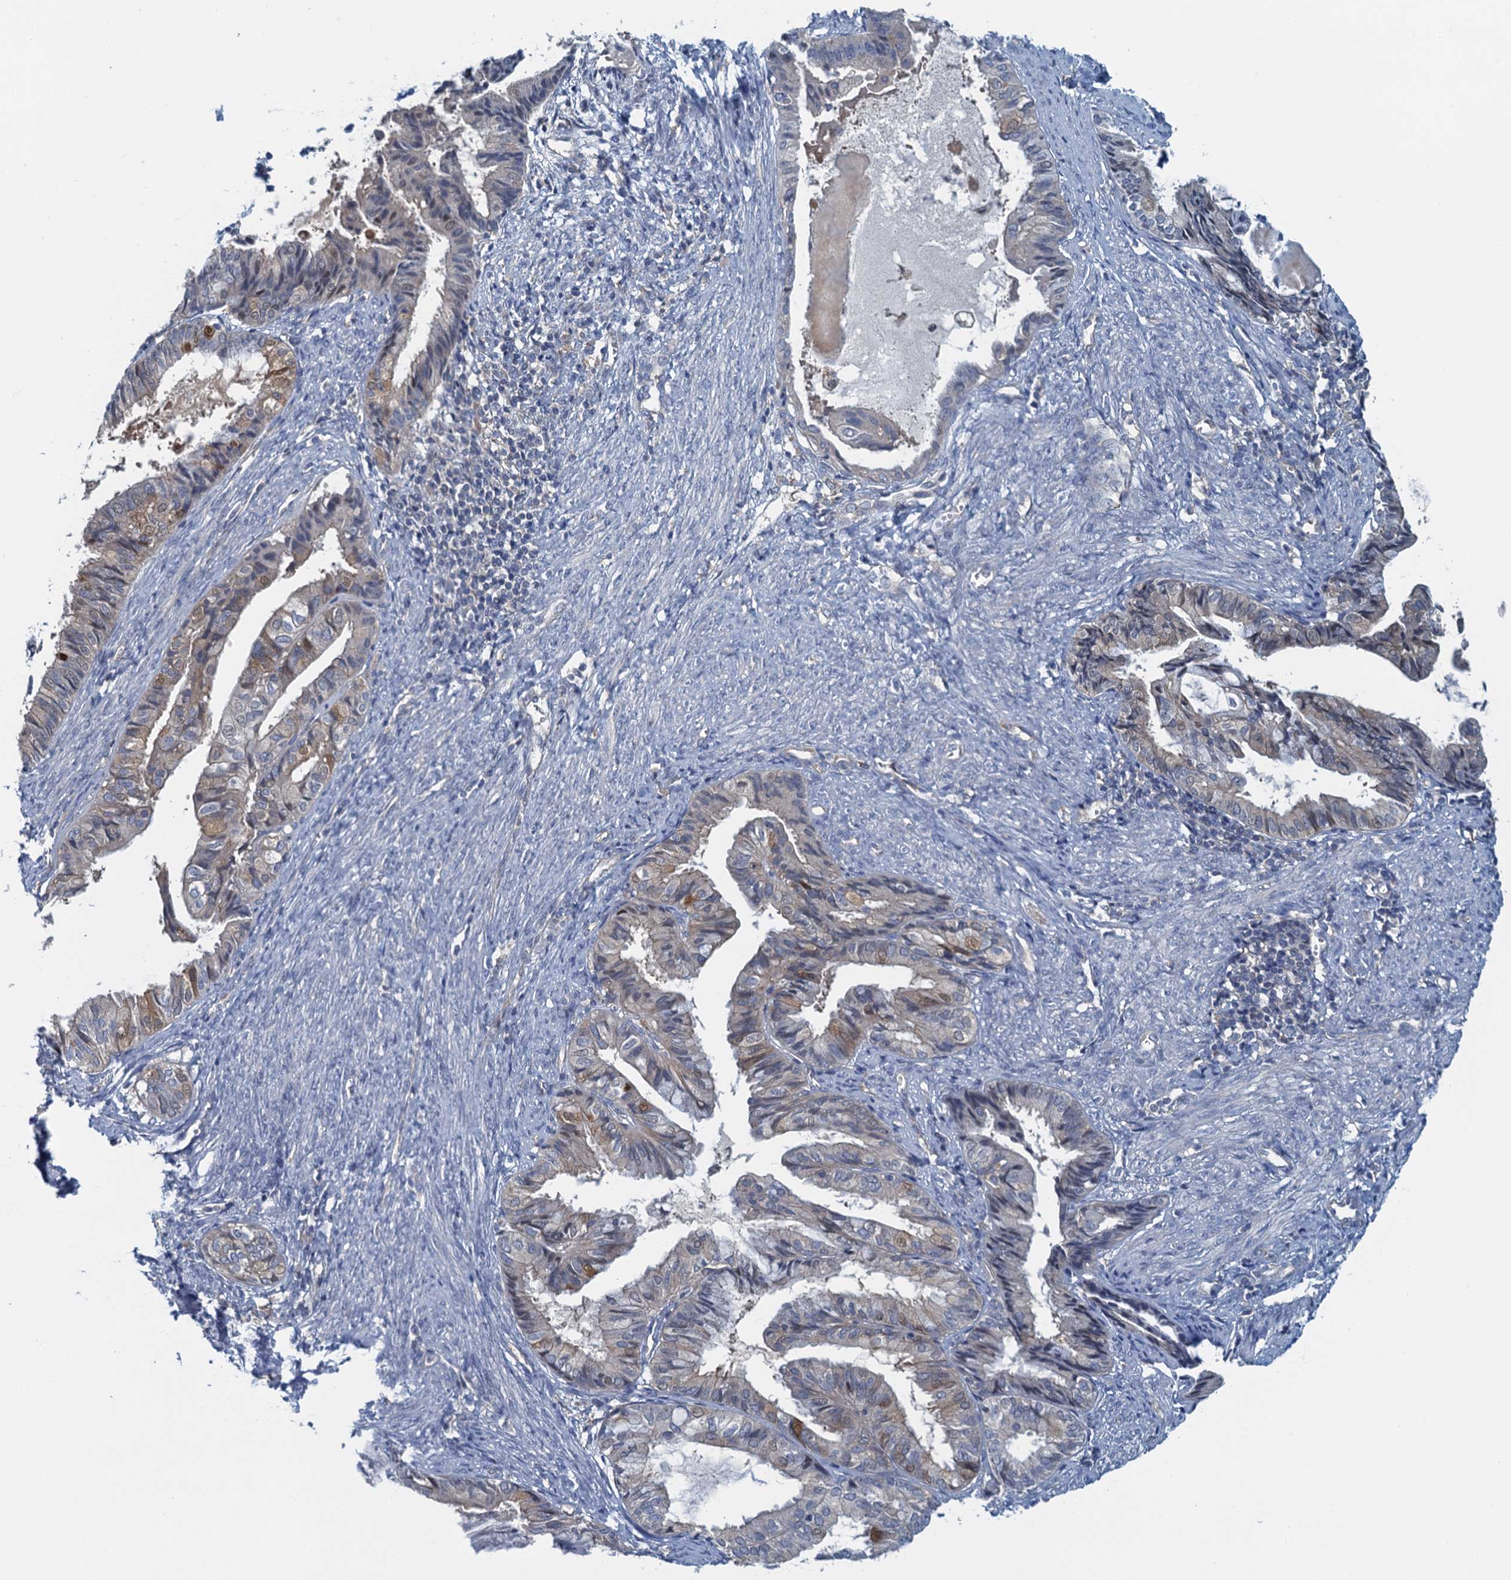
{"staining": {"intensity": "weak", "quantity": "<25%", "location": "cytoplasmic/membranous,nuclear"}, "tissue": "endometrial cancer", "cell_type": "Tumor cells", "image_type": "cancer", "snomed": [{"axis": "morphology", "description": "Adenocarcinoma, NOS"}, {"axis": "topography", "description": "Endometrium"}], "caption": "Photomicrograph shows no significant protein positivity in tumor cells of endometrial adenocarcinoma.", "gene": "NCKAP1L", "patient": {"sex": "female", "age": 86}}